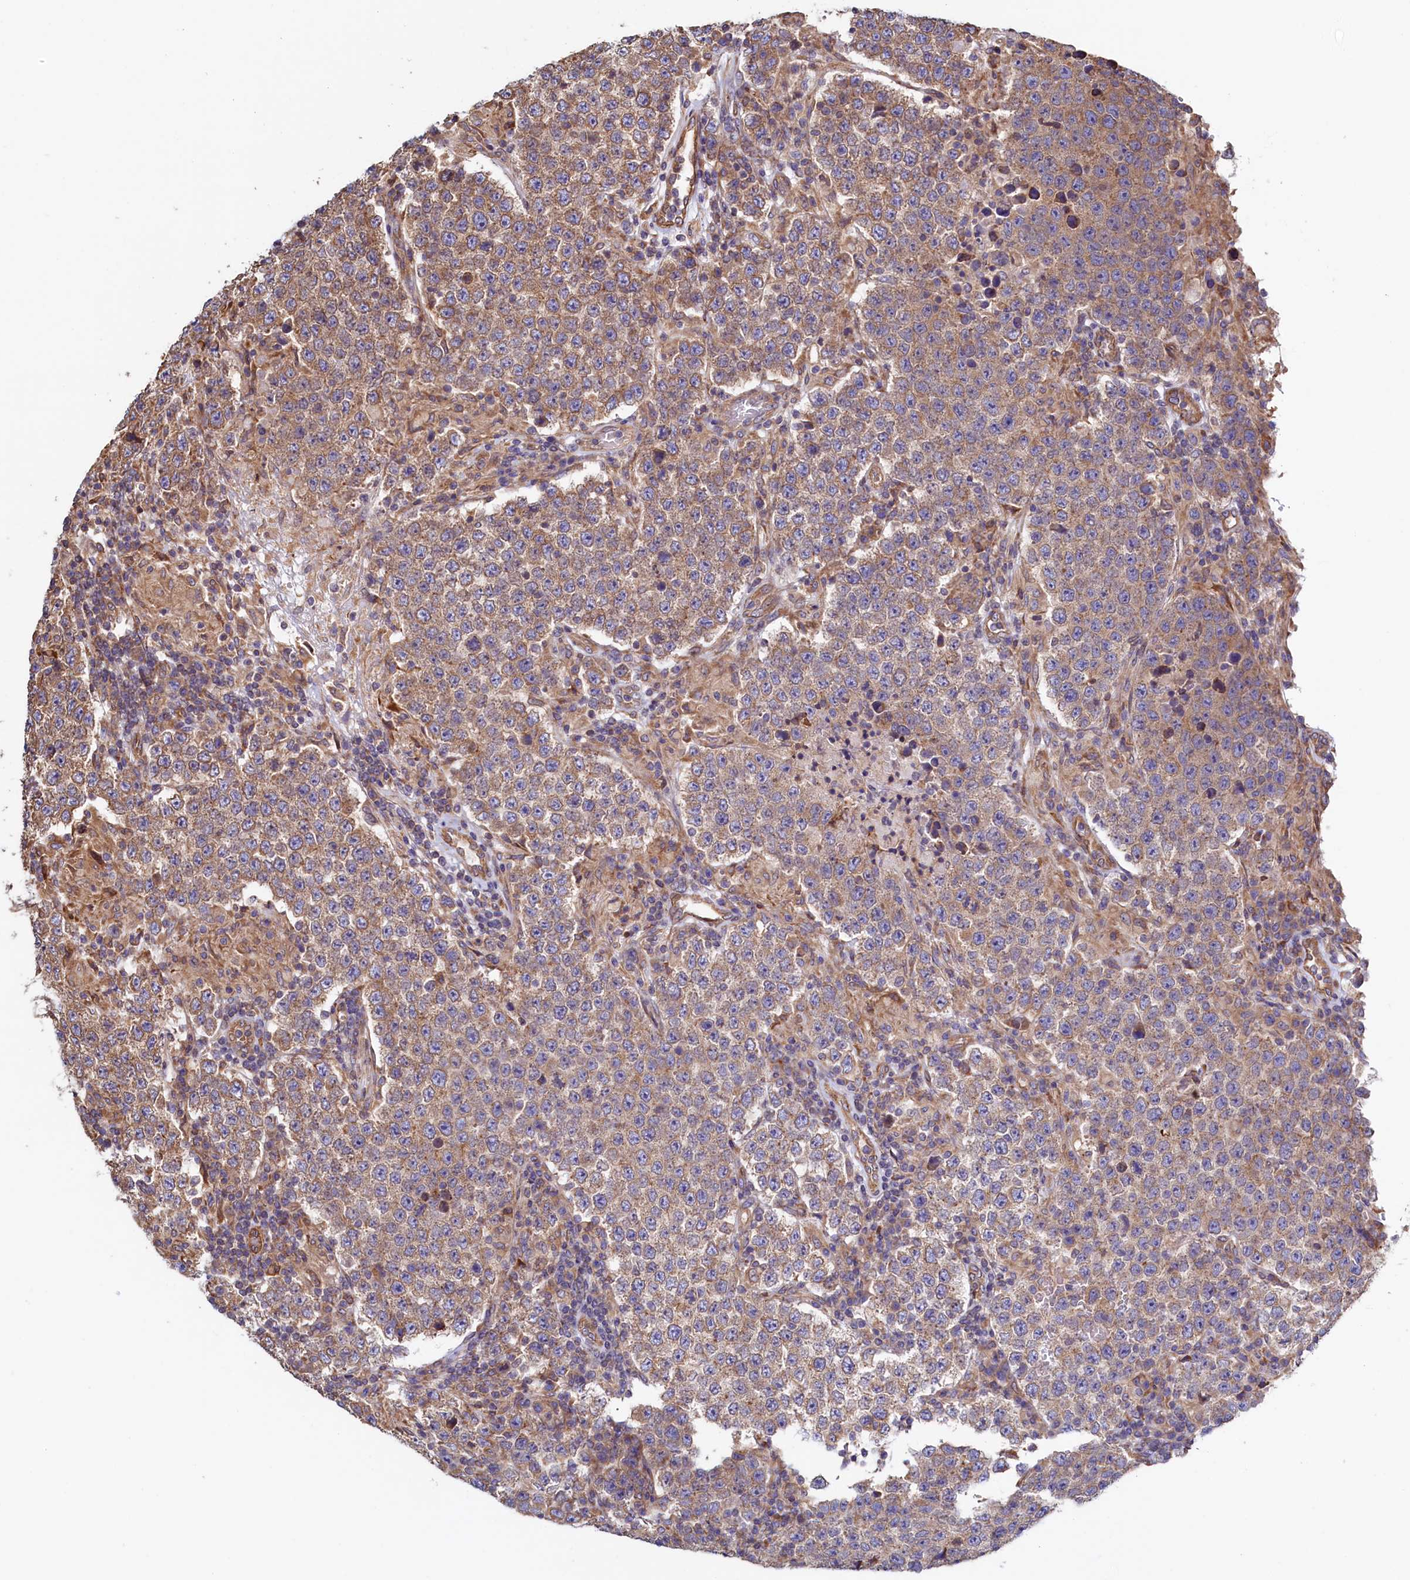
{"staining": {"intensity": "weak", "quantity": ">75%", "location": "cytoplasmic/membranous"}, "tissue": "testis cancer", "cell_type": "Tumor cells", "image_type": "cancer", "snomed": [{"axis": "morphology", "description": "Normal tissue, NOS"}, {"axis": "morphology", "description": "Urothelial carcinoma, High grade"}, {"axis": "morphology", "description": "Seminoma, NOS"}, {"axis": "morphology", "description": "Carcinoma, Embryonal, NOS"}, {"axis": "topography", "description": "Urinary bladder"}, {"axis": "topography", "description": "Testis"}], "caption": "A low amount of weak cytoplasmic/membranous positivity is present in approximately >75% of tumor cells in testis embryonal carcinoma tissue.", "gene": "ATXN2L", "patient": {"sex": "male", "age": 41}}